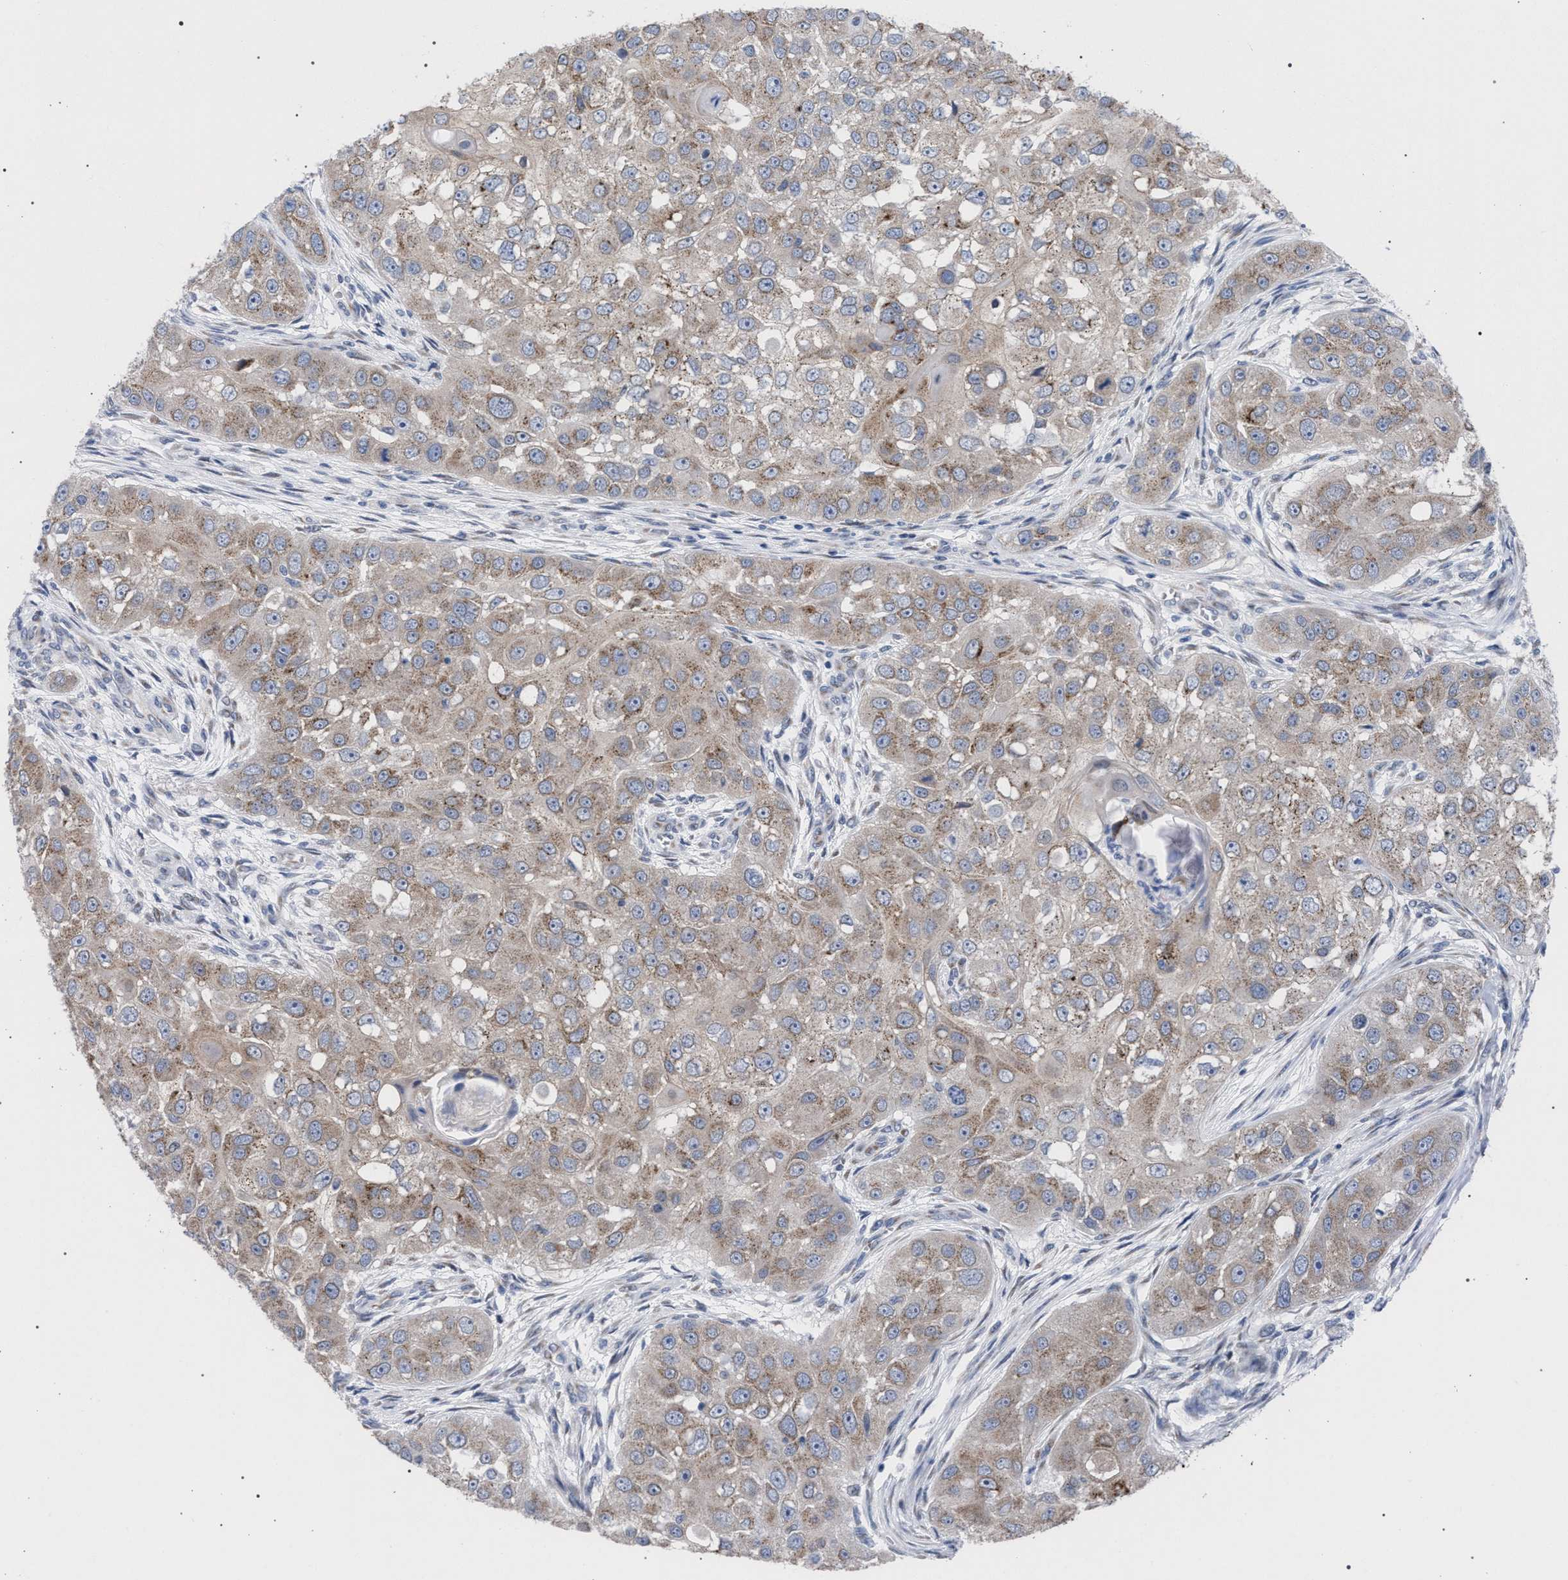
{"staining": {"intensity": "weak", "quantity": ">75%", "location": "cytoplasmic/membranous"}, "tissue": "head and neck cancer", "cell_type": "Tumor cells", "image_type": "cancer", "snomed": [{"axis": "morphology", "description": "Normal tissue, NOS"}, {"axis": "morphology", "description": "Squamous cell carcinoma, NOS"}, {"axis": "topography", "description": "Skeletal muscle"}, {"axis": "topography", "description": "Head-Neck"}], "caption": "The image reveals immunohistochemical staining of squamous cell carcinoma (head and neck). There is weak cytoplasmic/membranous staining is appreciated in about >75% of tumor cells.", "gene": "GOLGA2", "patient": {"sex": "male", "age": 51}}